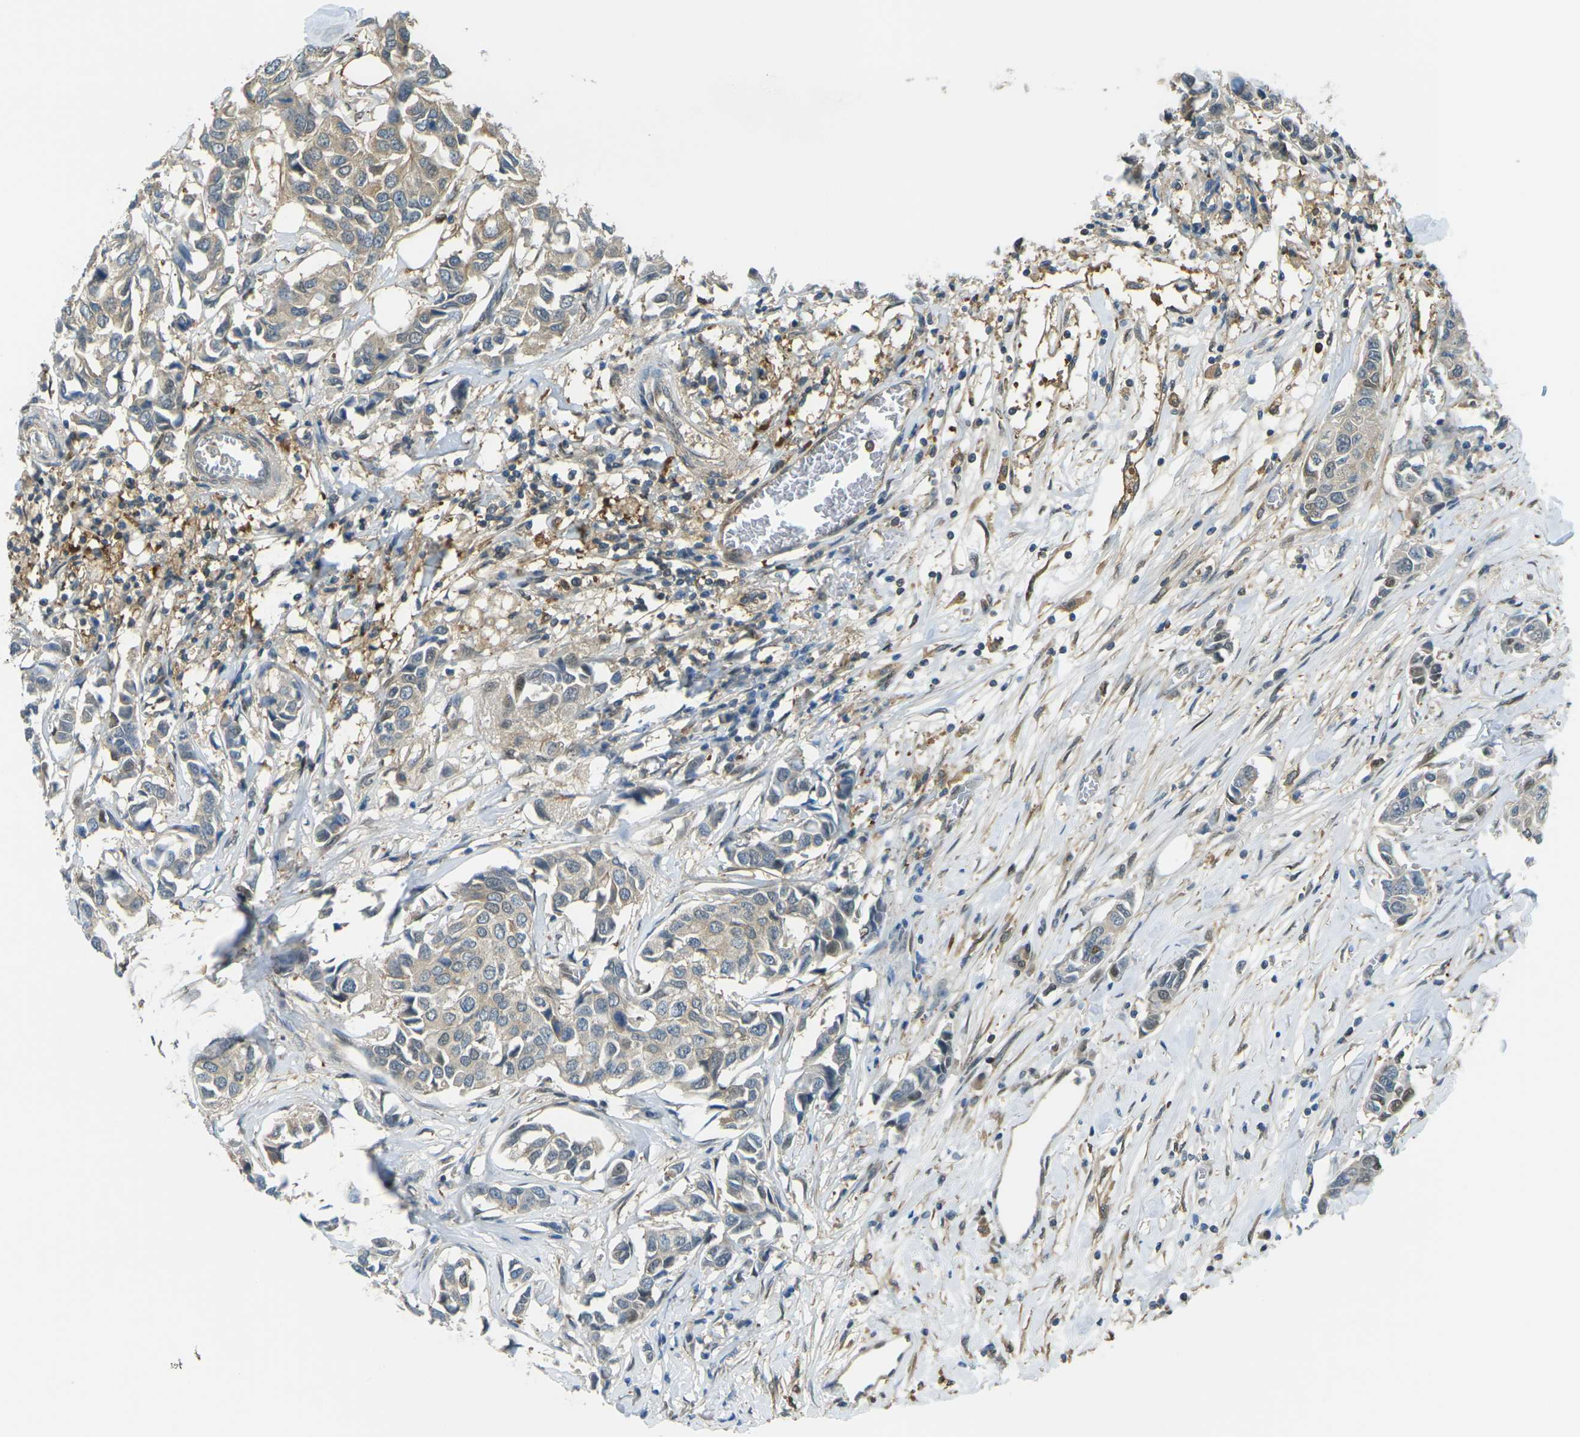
{"staining": {"intensity": "moderate", "quantity": ">75%", "location": "cytoplasmic/membranous"}, "tissue": "breast cancer", "cell_type": "Tumor cells", "image_type": "cancer", "snomed": [{"axis": "morphology", "description": "Duct carcinoma"}, {"axis": "topography", "description": "Breast"}], "caption": "Moderate cytoplasmic/membranous staining is identified in approximately >75% of tumor cells in breast cancer (infiltrating ductal carcinoma). The staining was performed using DAB (3,3'-diaminobenzidine), with brown indicating positive protein expression. Nuclei are stained blue with hematoxylin.", "gene": "PIEZO2", "patient": {"sex": "female", "age": 80}}